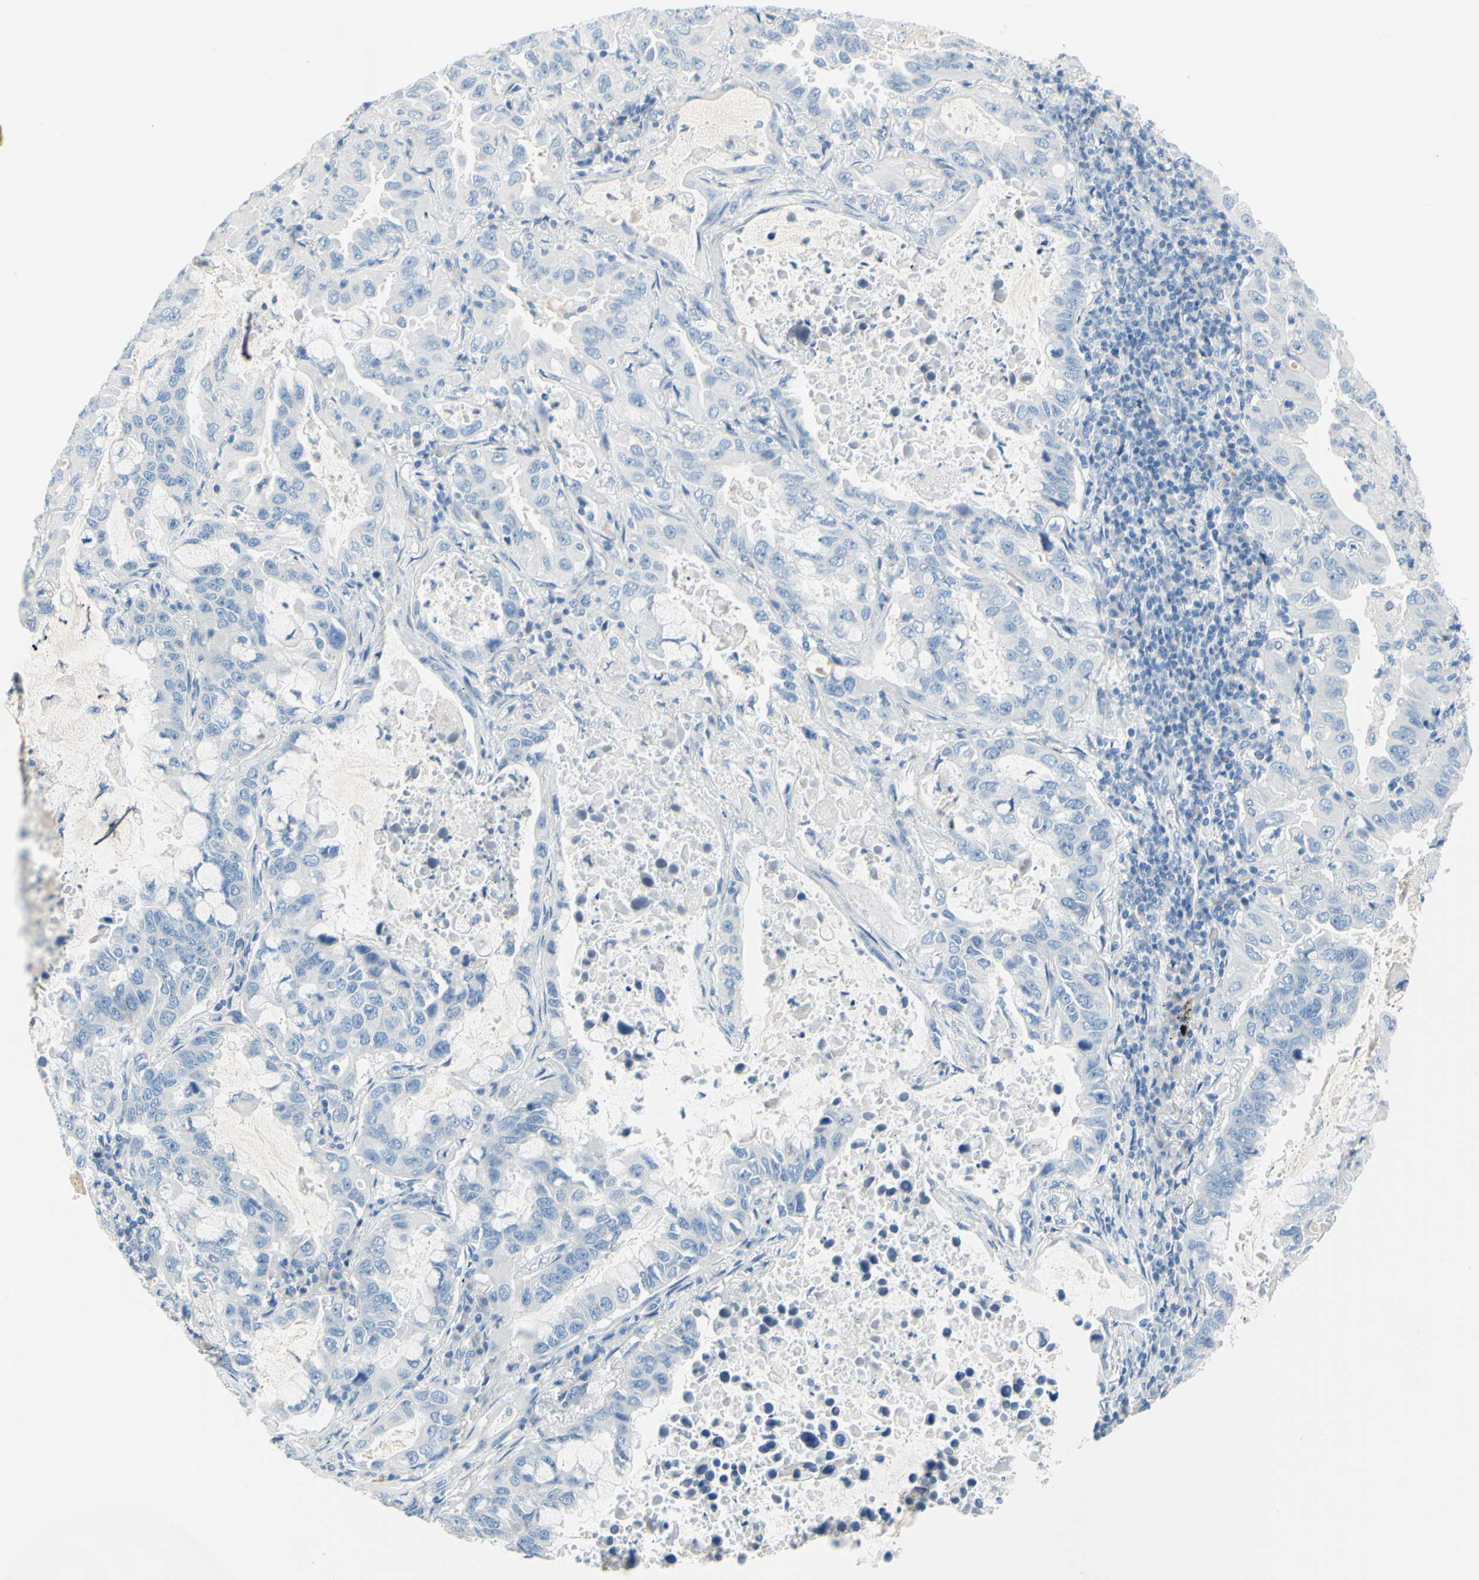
{"staining": {"intensity": "negative", "quantity": "none", "location": "none"}, "tissue": "lung cancer", "cell_type": "Tumor cells", "image_type": "cancer", "snomed": [{"axis": "morphology", "description": "Adenocarcinoma, NOS"}, {"axis": "topography", "description": "Lung"}], "caption": "IHC image of neoplastic tissue: lung cancer stained with DAB demonstrates no significant protein expression in tumor cells.", "gene": "DCT", "patient": {"sex": "male", "age": 64}}